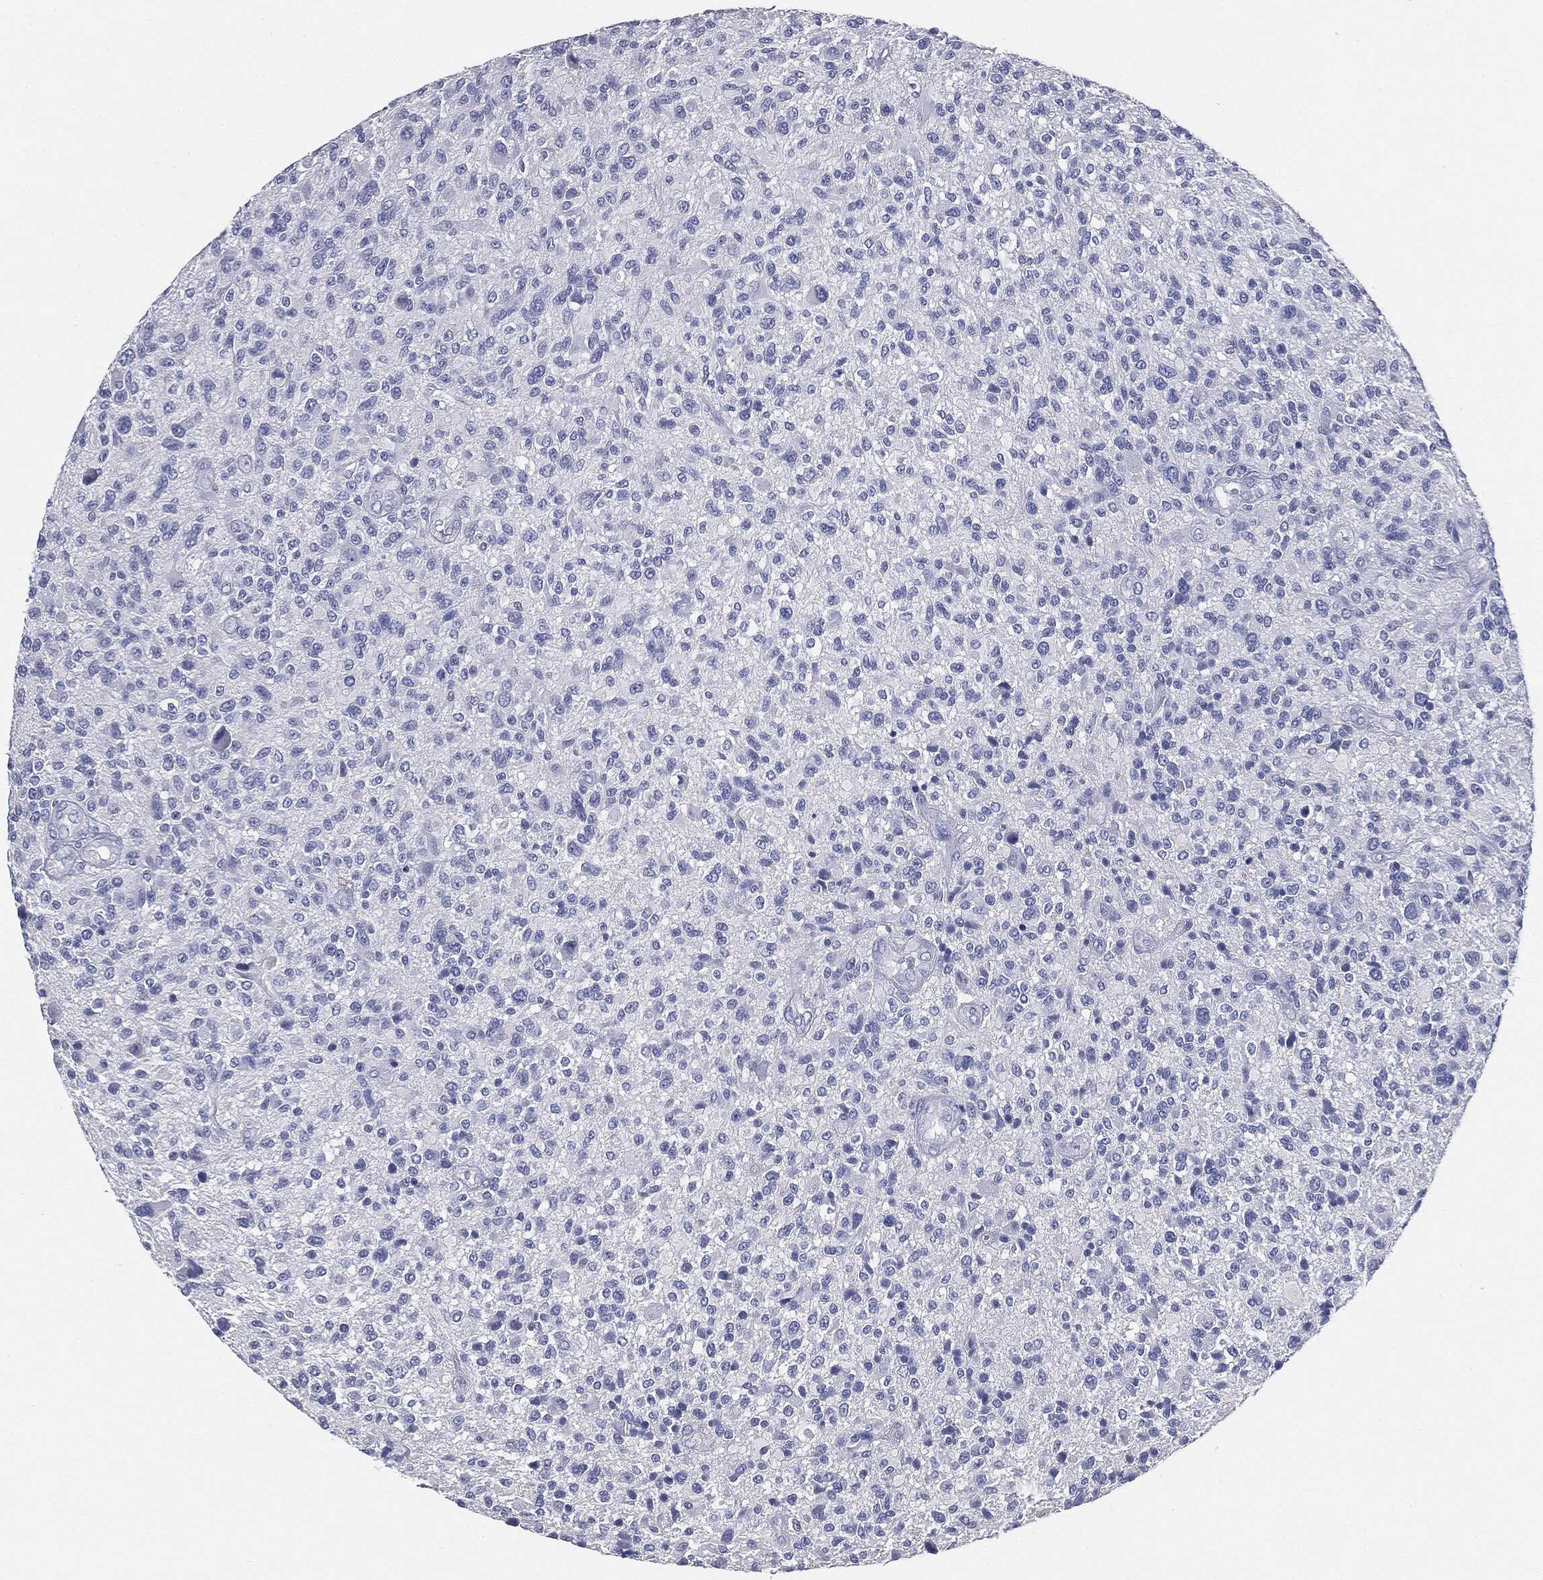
{"staining": {"intensity": "negative", "quantity": "none", "location": "none"}, "tissue": "glioma", "cell_type": "Tumor cells", "image_type": "cancer", "snomed": [{"axis": "morphology", "description": "Glioma, malignant, High grade"}, {"axis": "topography", "description": "Brain"}], "caption": "This image is of glioma stained with immunohistochemistry (IHC) to label a protein in brown with the nuclei are counter-stained blue. There is no positivity in tumor cells.", "gene": "CUZD1", "patient": {"sex": "male", "age": 47}}